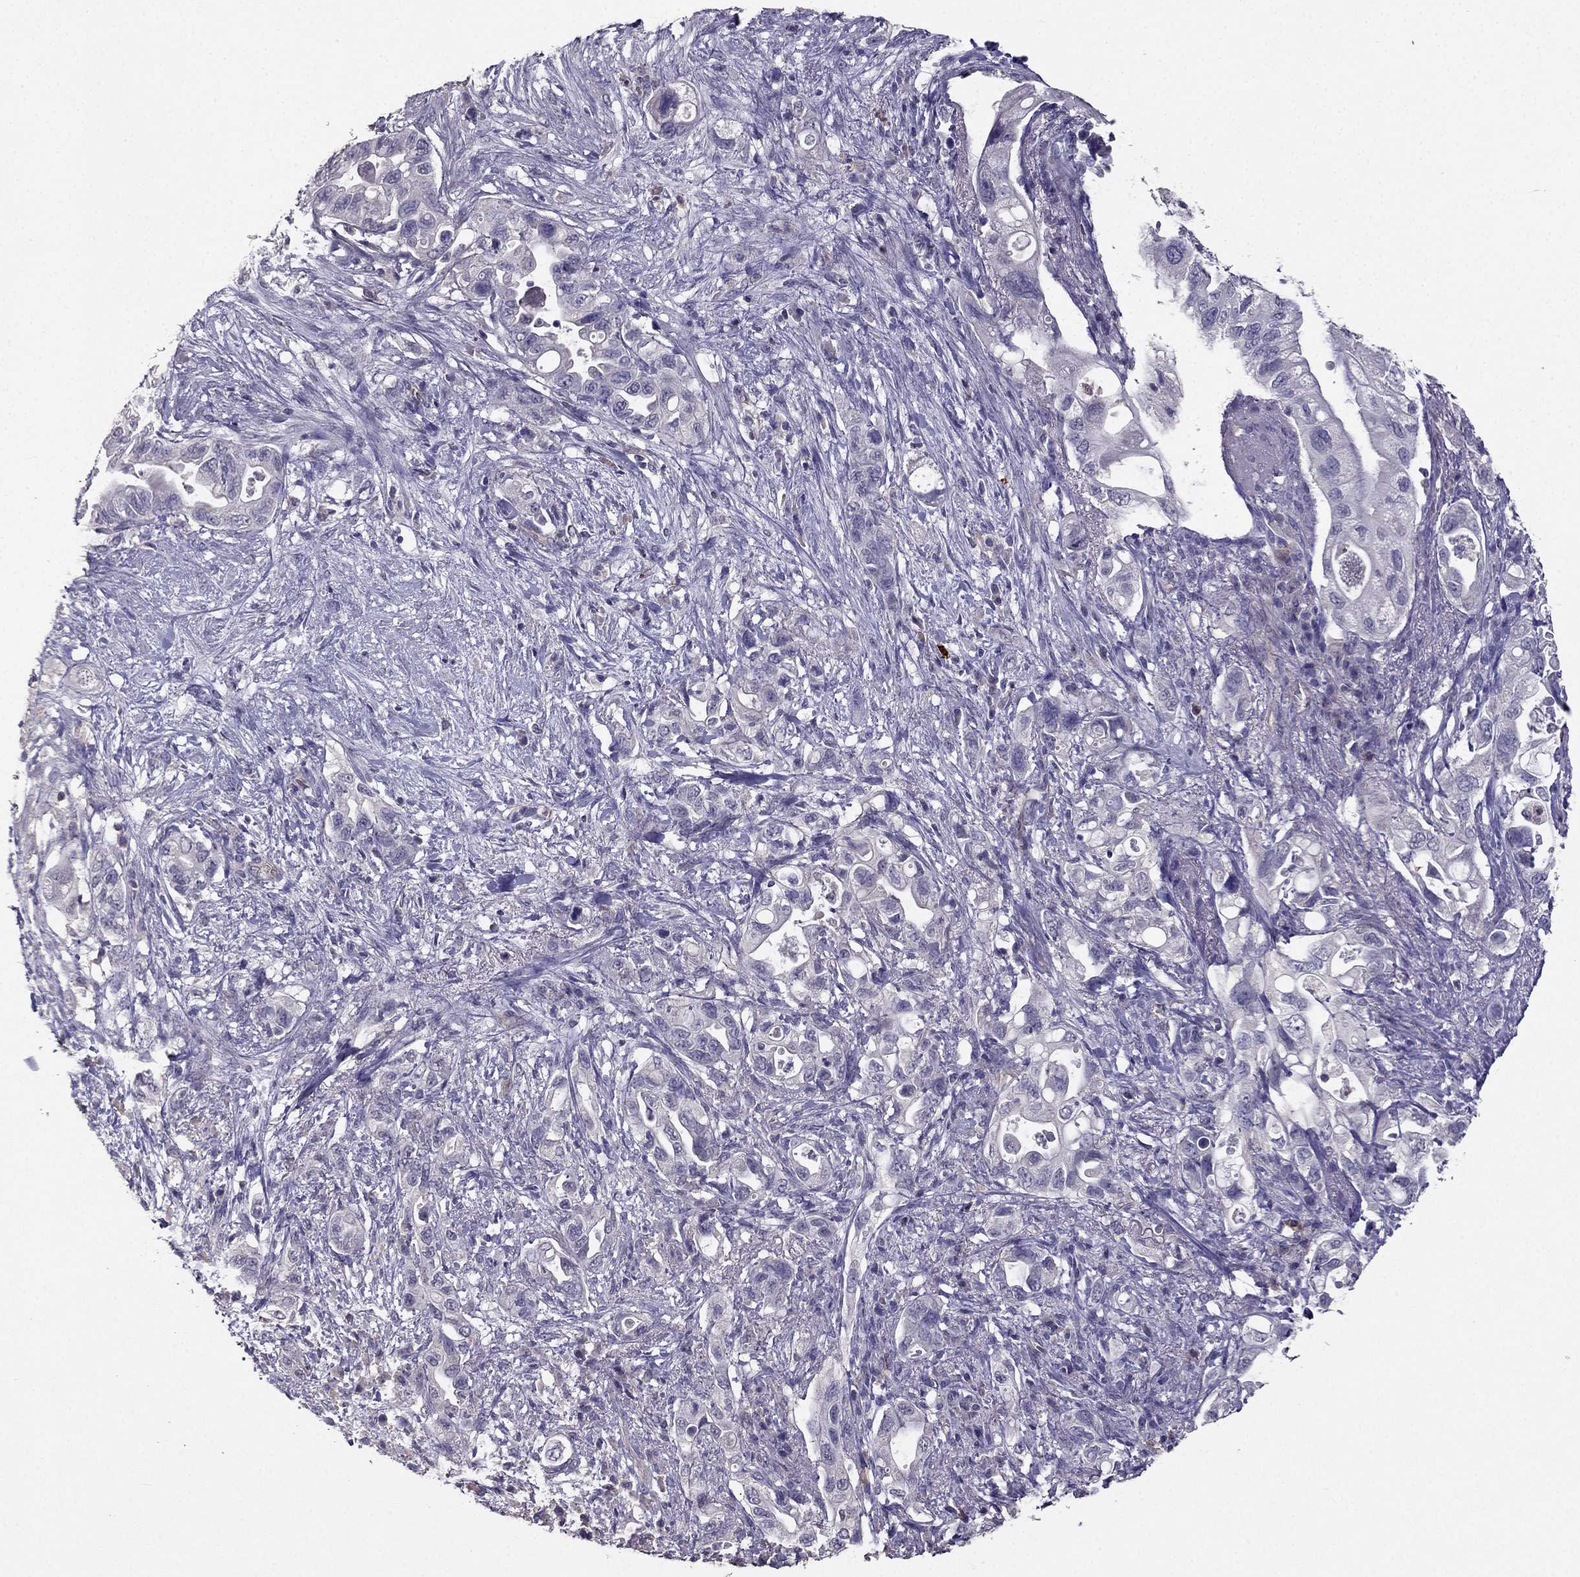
{"staining": {"intensity": "negative", "quantity": "none", "location": "none"}, "tissue": "pancreatic cancer", "cell_type": "Tumor cells", "image_type": "cancer", "snomed": [{"axis": "morphology", "description": "Adenocarcinoma, NOS"}, {"axis": "topography", "description": "Pancreas"}], "caption": "An image of pancreatic adenocarcinoma stained for a protein displays no brown staining in tumor cells. (Stains: DAB (3,3'-diaminobenzidine) immunohistochemistry (IHC) with hematoxylin counter stain, Microscopy: brightfield microscopy at high magnification).", "gene": "RFLNB", "patient": {"sex": "female", "age": 72}}